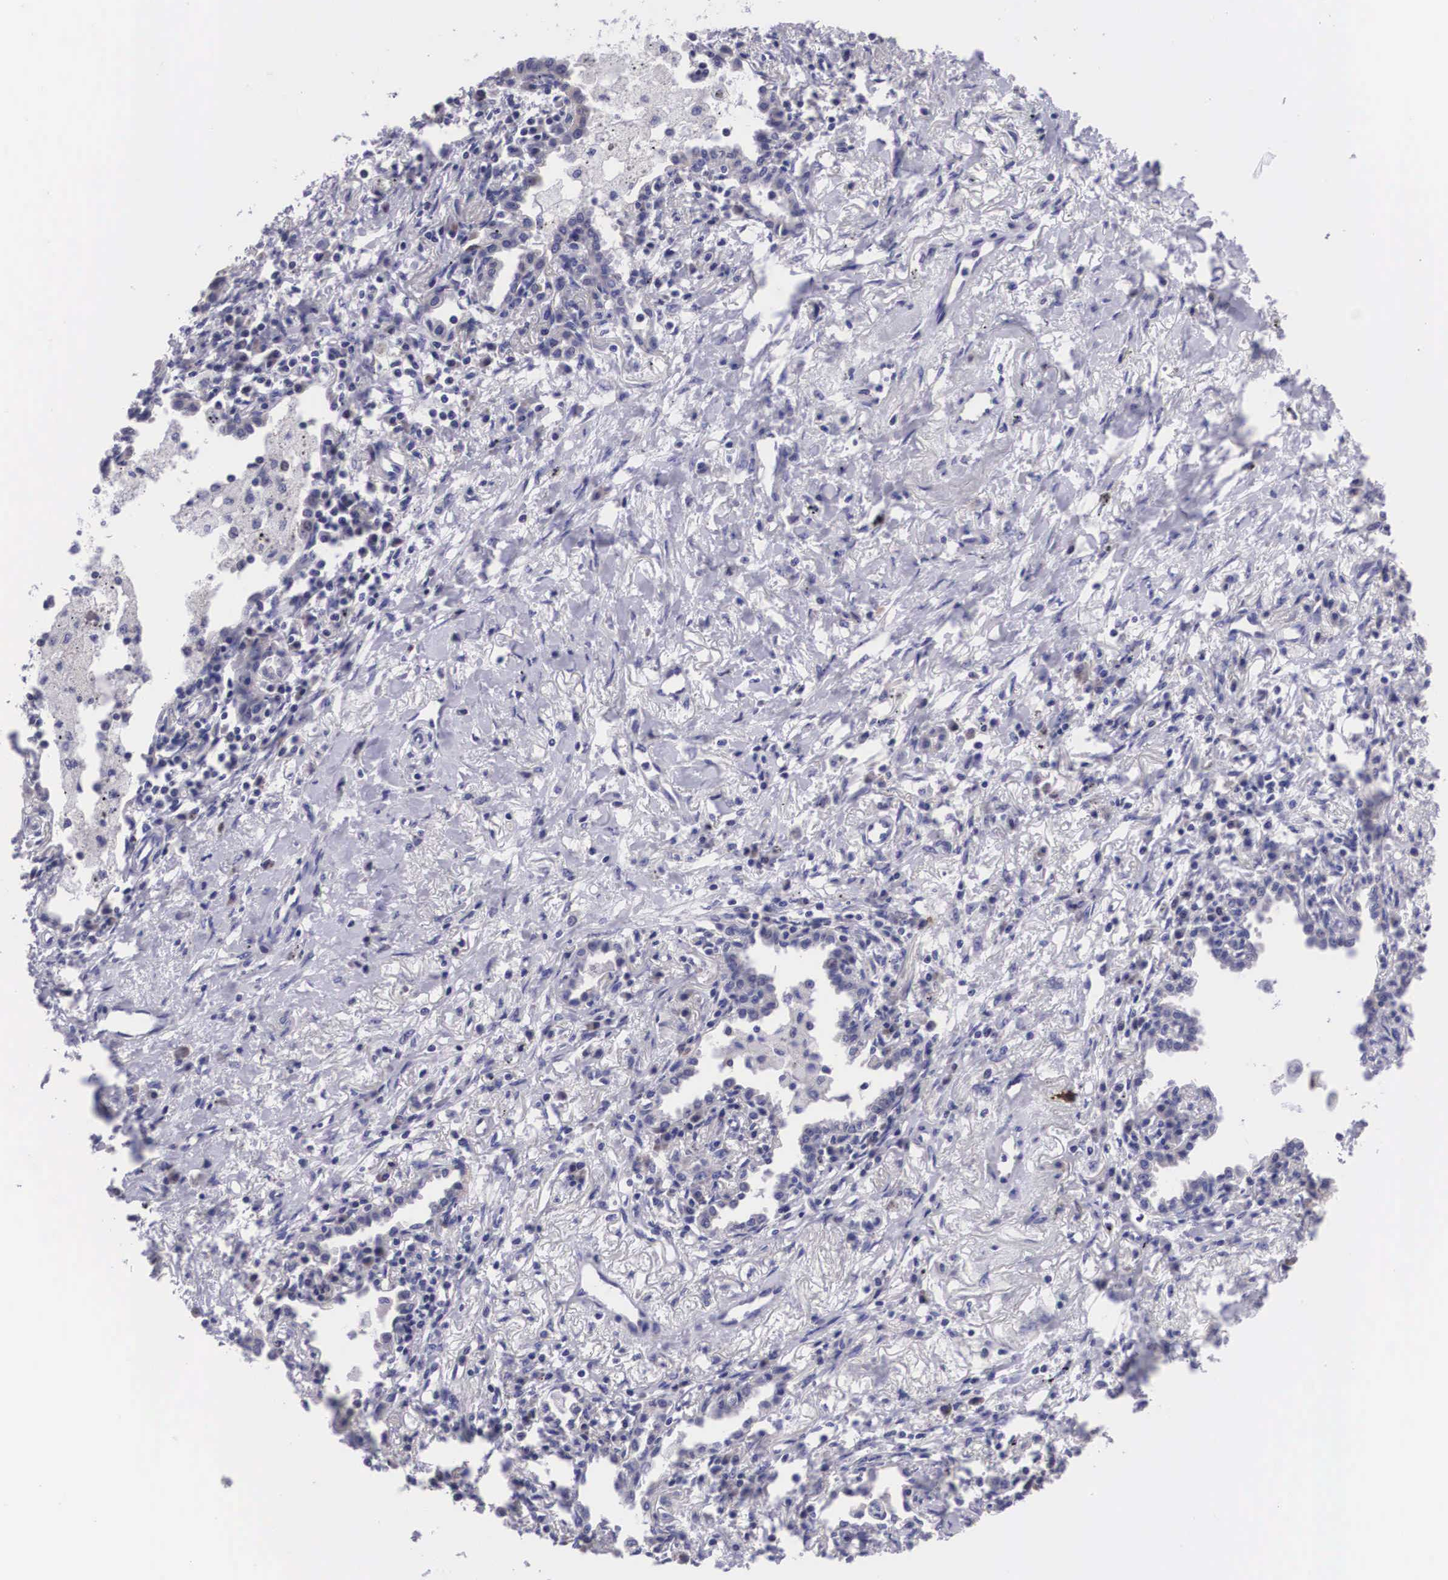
{"staining": {"intensity": "negative", "quantity": "none", "location": "none"}, "tissue": "lung cancer", "cell_type": "Tumor cells", "image_type": "cancer", "snomed": [{"axis": "morphology", "description": "Adenocarcinoma, NOS"}, {"axis": "topography", "description": "Lung"}], "caption": "Tumor cells show no significant protein expression in adenocarcinoma (lung).", "gene": "ARG2", "patient": {"sex": "male", "age": 60}}